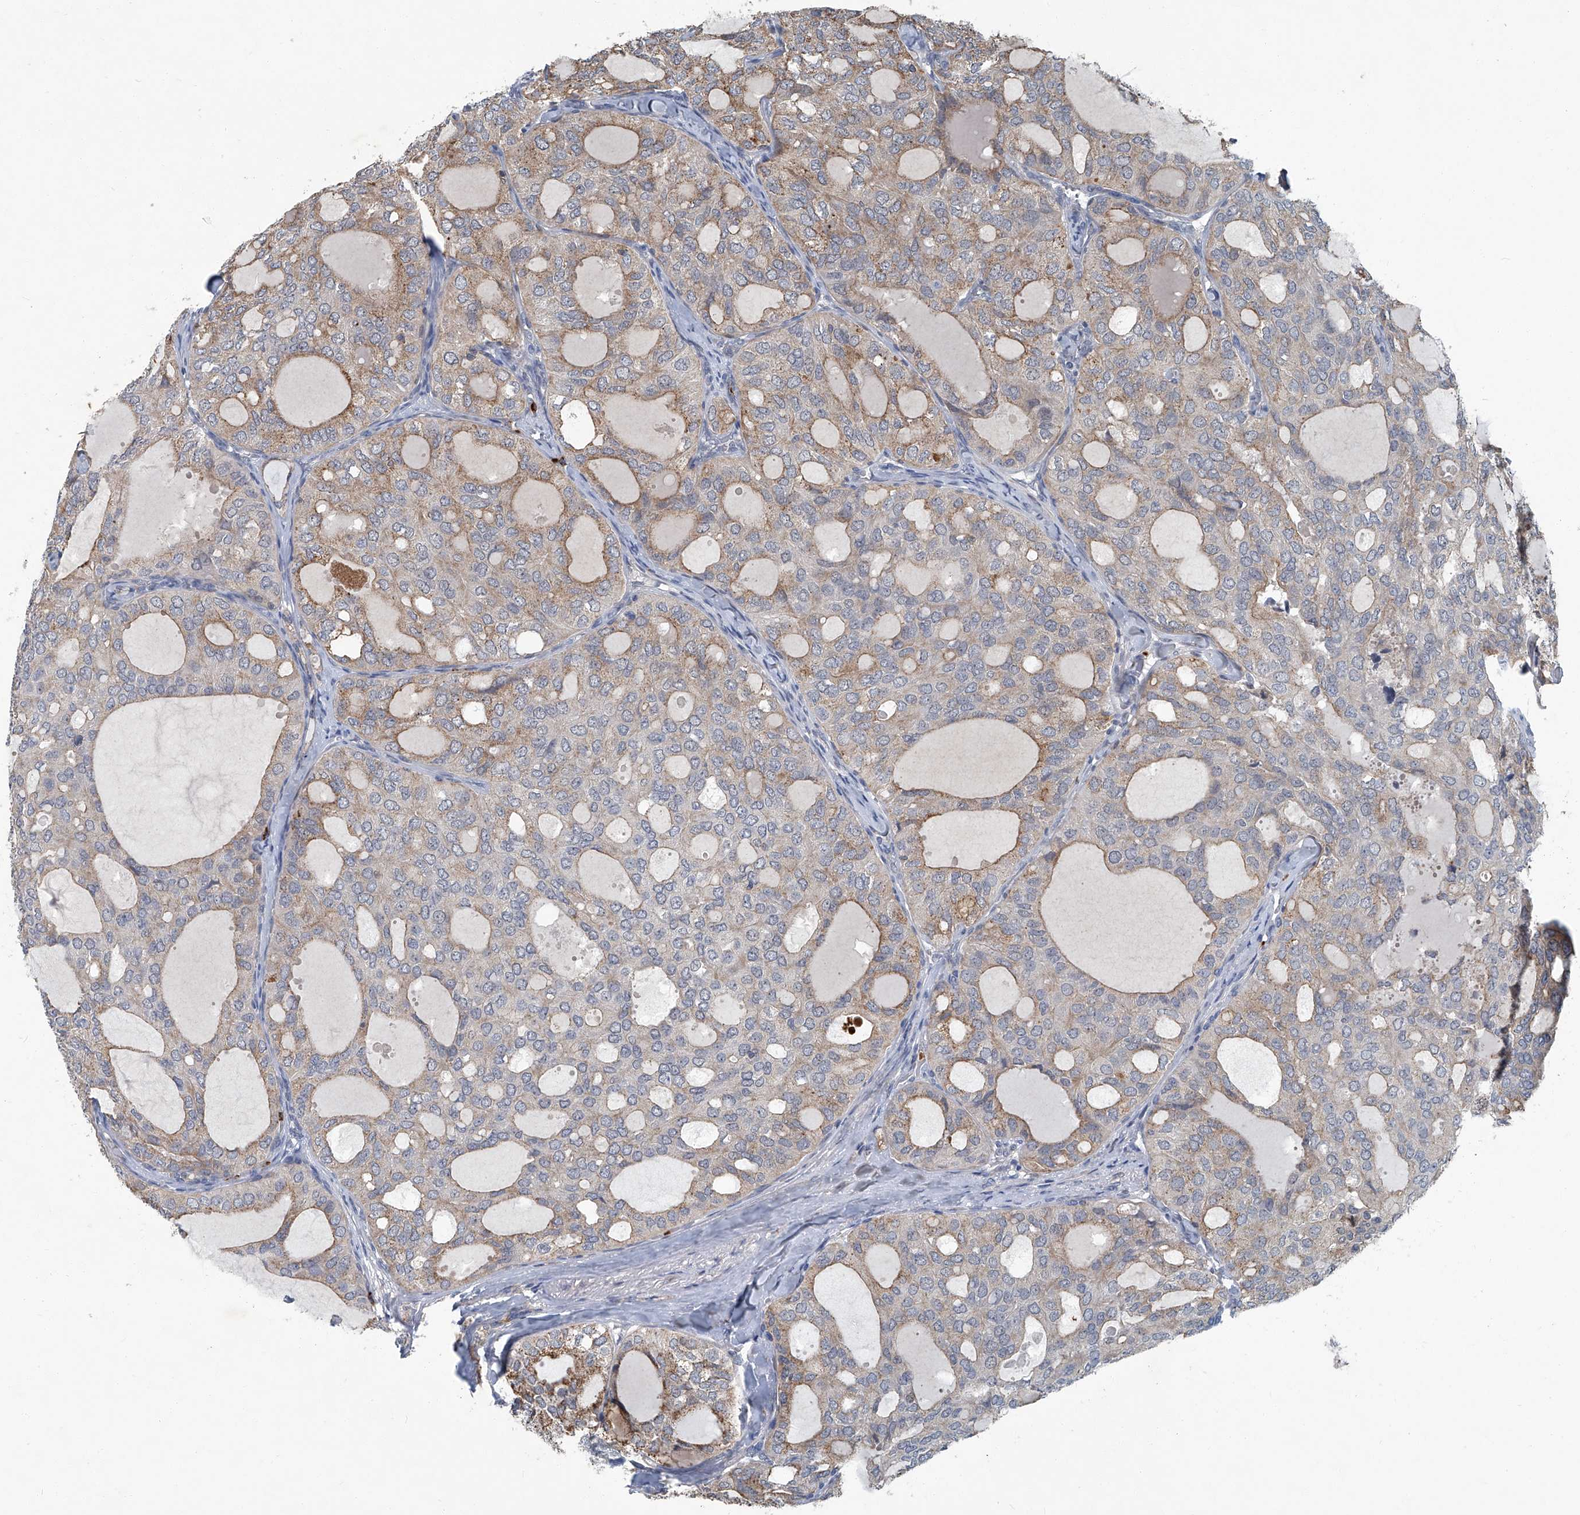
{"staining": {"intensity": "moderate", "quantity": "<25%", "location": "cytoplasmic/membranous"}, "tissue": "thyroid cancer", "cell_type": "Tumor cells", "image_type": "cancer", "snomed": [{"axis": "morphology", "description": "Follicular adenoma carcinoma, NOS"}, {"axis": "topography", "description": "Thyroid gland"}], "caption": "A brown stain shows moderate cytoplasmic/membranous expression of a protein in thyroid cancer tumor cells.", "gene": "AKNAD1", "patient": {"sex": "male", "age": 75}}